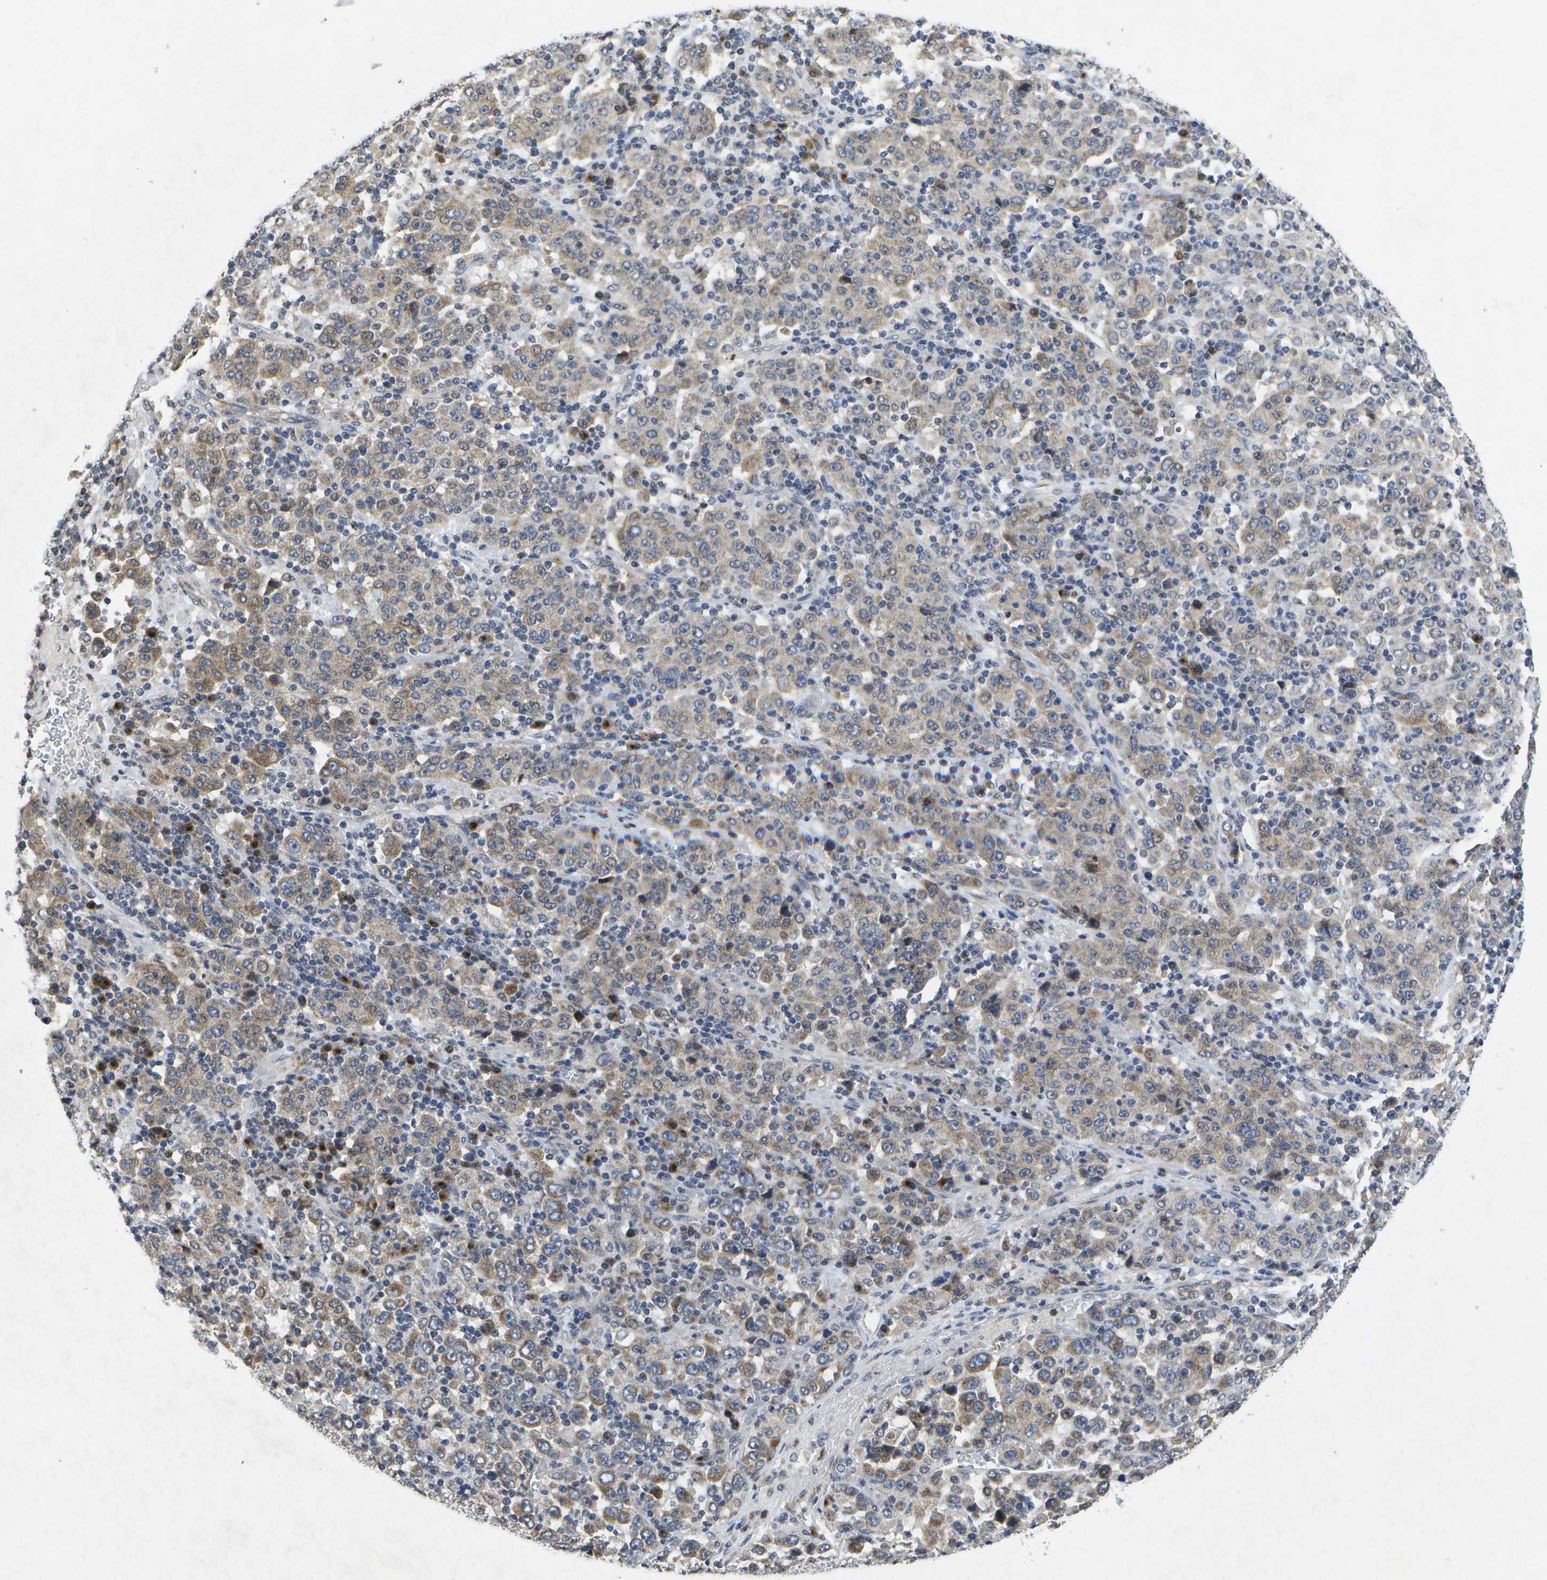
{"staining": {"intensity": "weak", "quantity": "<25%", "location": "cytoplasmic/membranous"}, "tissue": "stomach cancer", "cell_type": "Tumor cells", "image_type": "cancer", "snomed": [{"axis": "morphology", "description": "Normal tissue, NOS"}, {"axis": "morphology", "description": "Adenocarcinoma, NOS"}, {"axis": "topography", "description": "Stomach, upper"}, {"axis": "topography", "description": "Stomach"}], "caption": "A high-resolution histopathology image shows immunohistochemistry (IHC) staining of stomach cancer (adenocarcinoma), which reveals no significant positivity in tumor cells.", "gene": "KDELR1", "patient": {"sex": "male", "age": 59}}